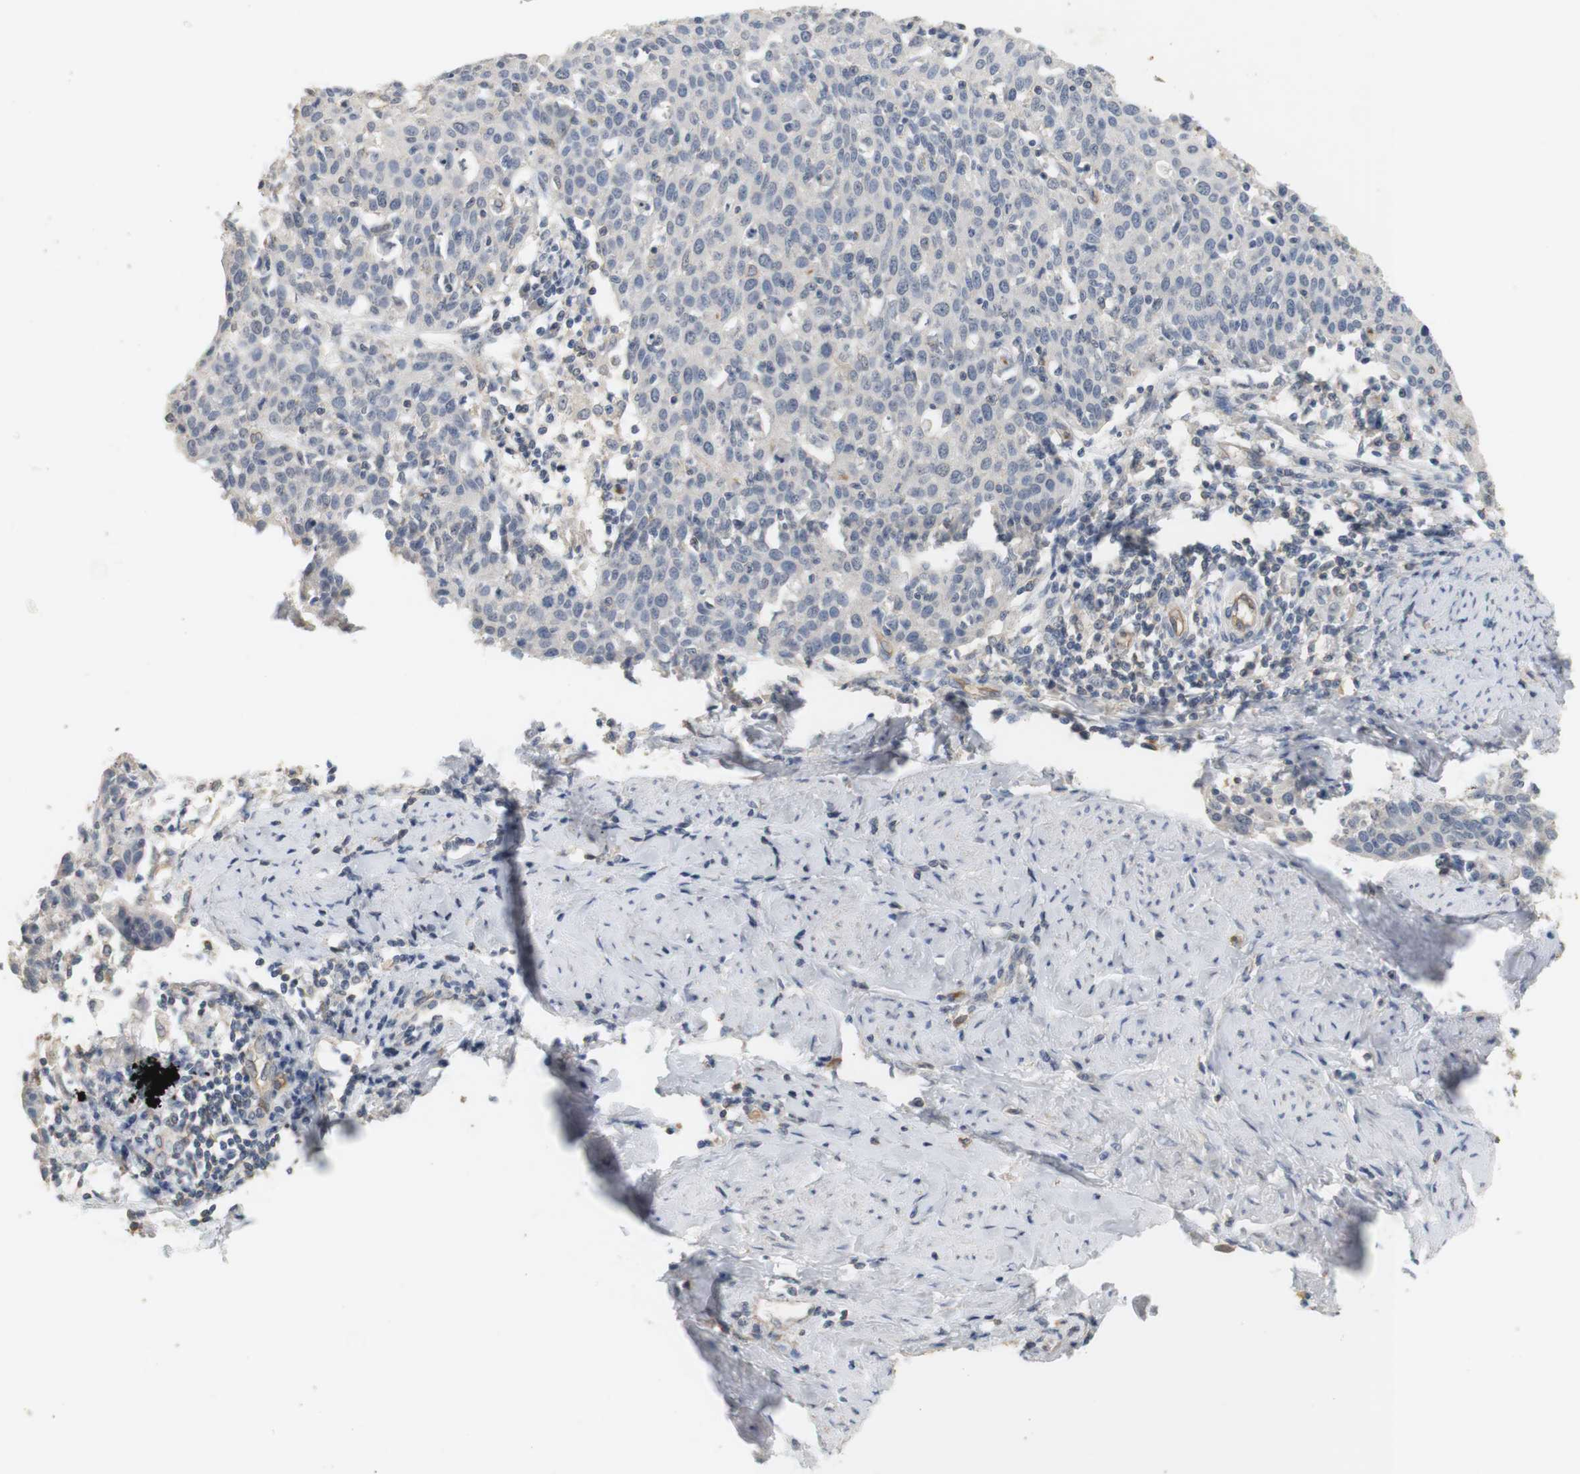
{"staining": {"intensity": "negative", "quantity": "none", "location": "none"}, "tissue": "cervical cancer", "cell_type": "Tumor cells", "image_type": "cancer", "snomed": [{"axis": "morphology", "description": "Squamous cell carcinoma, NOS"}, {"axis": "topography", "description": "Cervix"}], "caption": "Immunohistochemistry (IHC) histopathology image of squamous cell carcinoma (cervical) stained for a protein (brown), which shows no positivity in tumor cells. The staining is performed using DAB (3,3'-diaminobenzidine) brown chromogen with nuclei counter-stained in using hematoxylin.", "gene": "OSR1", "patient": {"sex": "female", "age": 38}}